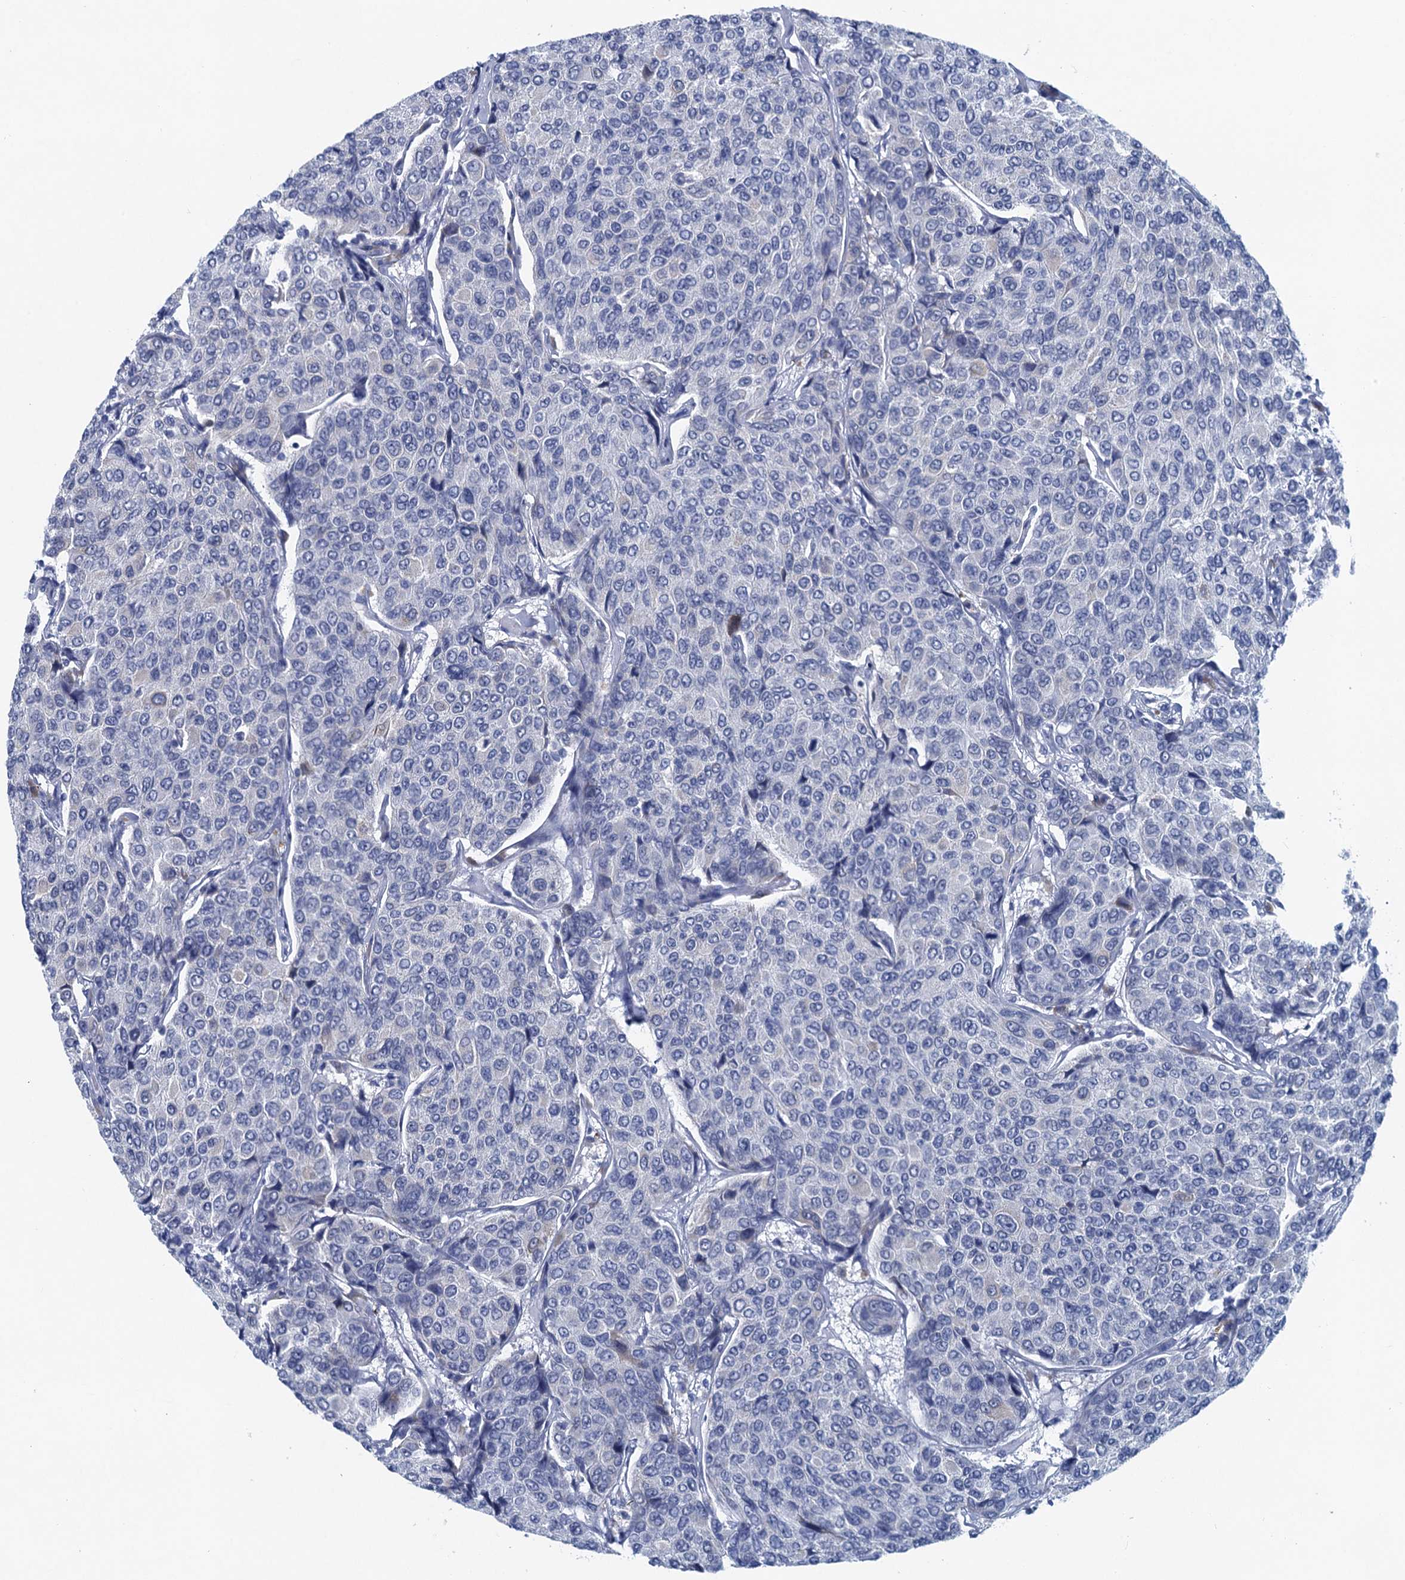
{"staining": {"intensity": "negative", "quantity": "none", "location": "none"}, "tissue": "breast cancer", "cell_type": "Tumor cells", "image_type": "cancer", "snomed": [{"axis": "morphology", "description": "Duct carcinoma"}, {"axis": "topography", "description": "Breast"}], "caption": "The image exhibits no staining of tumor cells in breast infiltrating ductal carcinoma.", "gene": "HAPSTR1", "patient": {"sex": "female", "age": 55}}